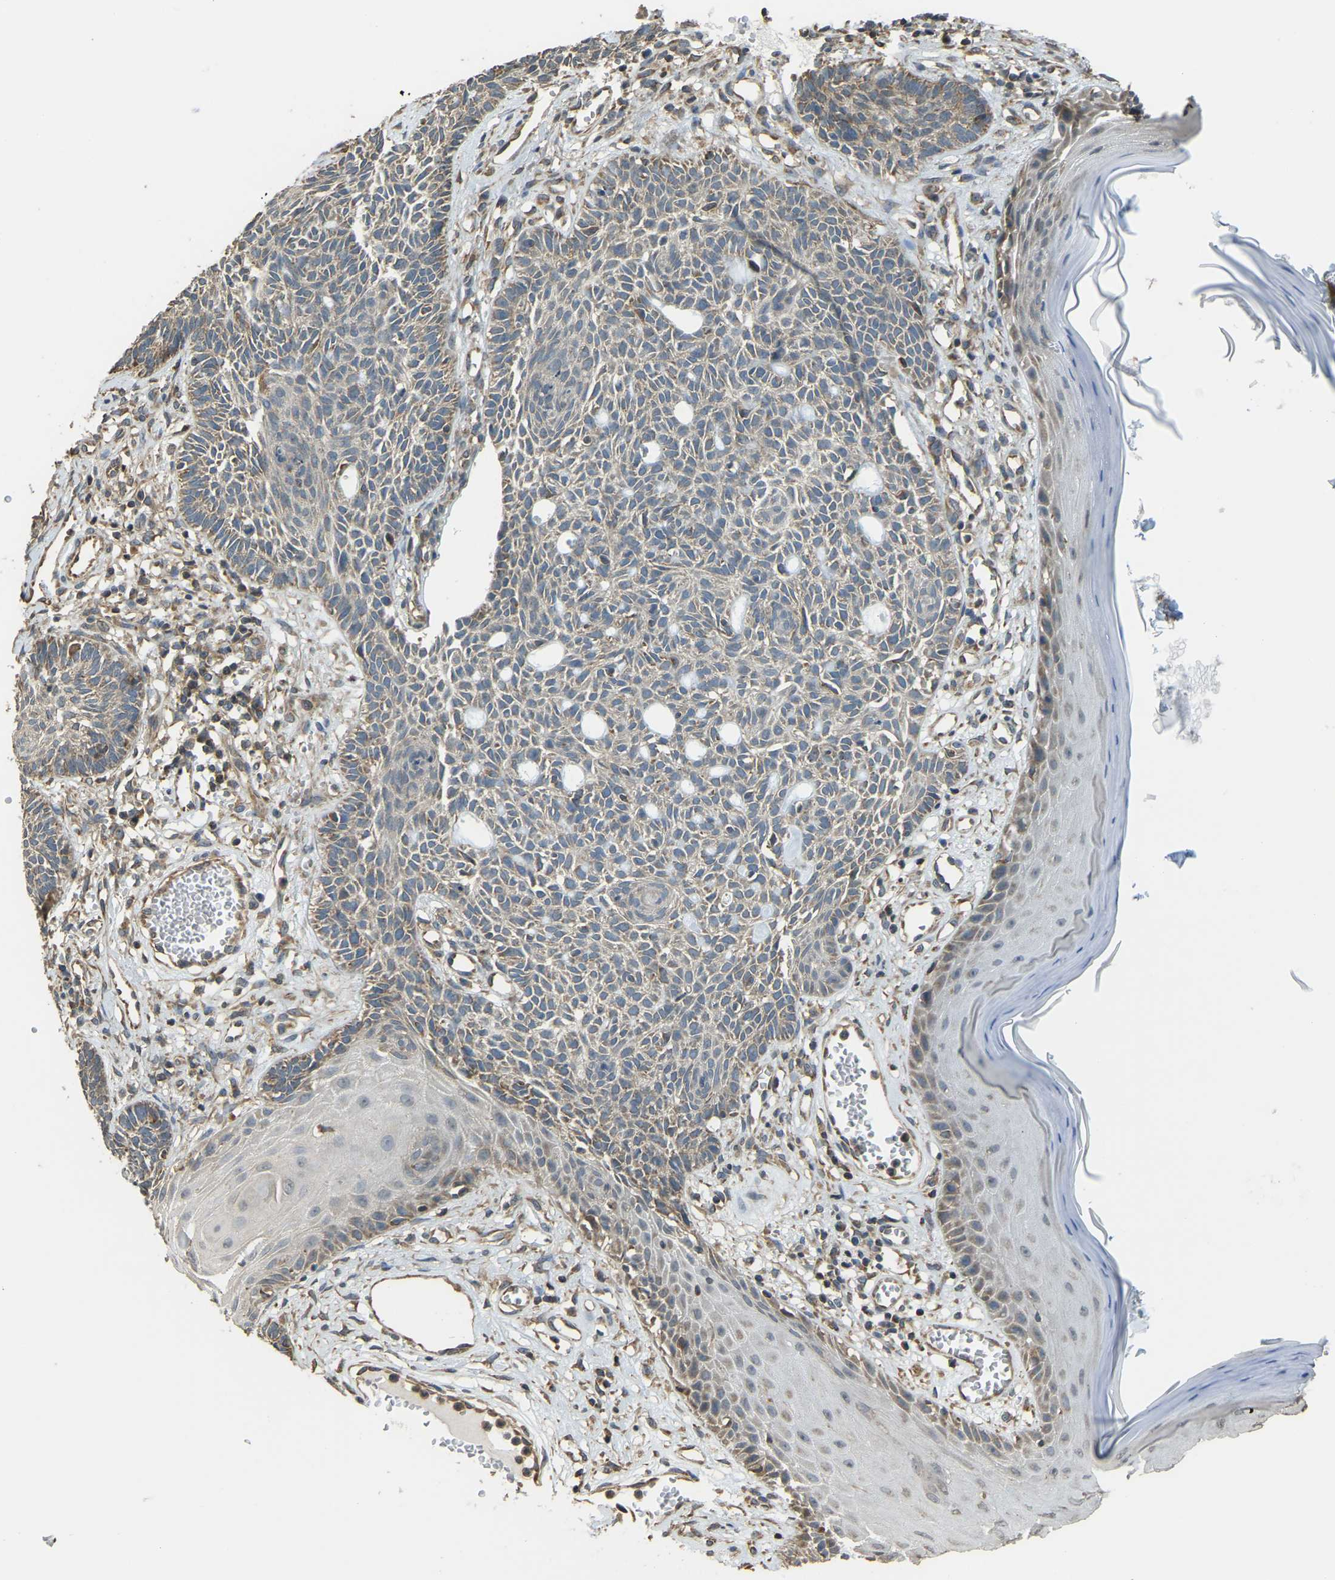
{"staining": {"intensity": "moderate", "quantity": "<25%", "location": "cytoplasmic/membranous"}, "tissue": "skin cancer", "cell_type": "Tumor cells", "image_type": "cancer", "snomed": [{"axis": "morphology", "description": "Basal cell carcinoma"}, {"axis": "topography", "description": "Skin"}], "caption": "The immunohistochemical stain labels moderate cytoplasmic/membranous positivity in tumor cells of skin cancer tissue.", "gene": "GNG2", "patient": {"sex": "male", "age": 67}}